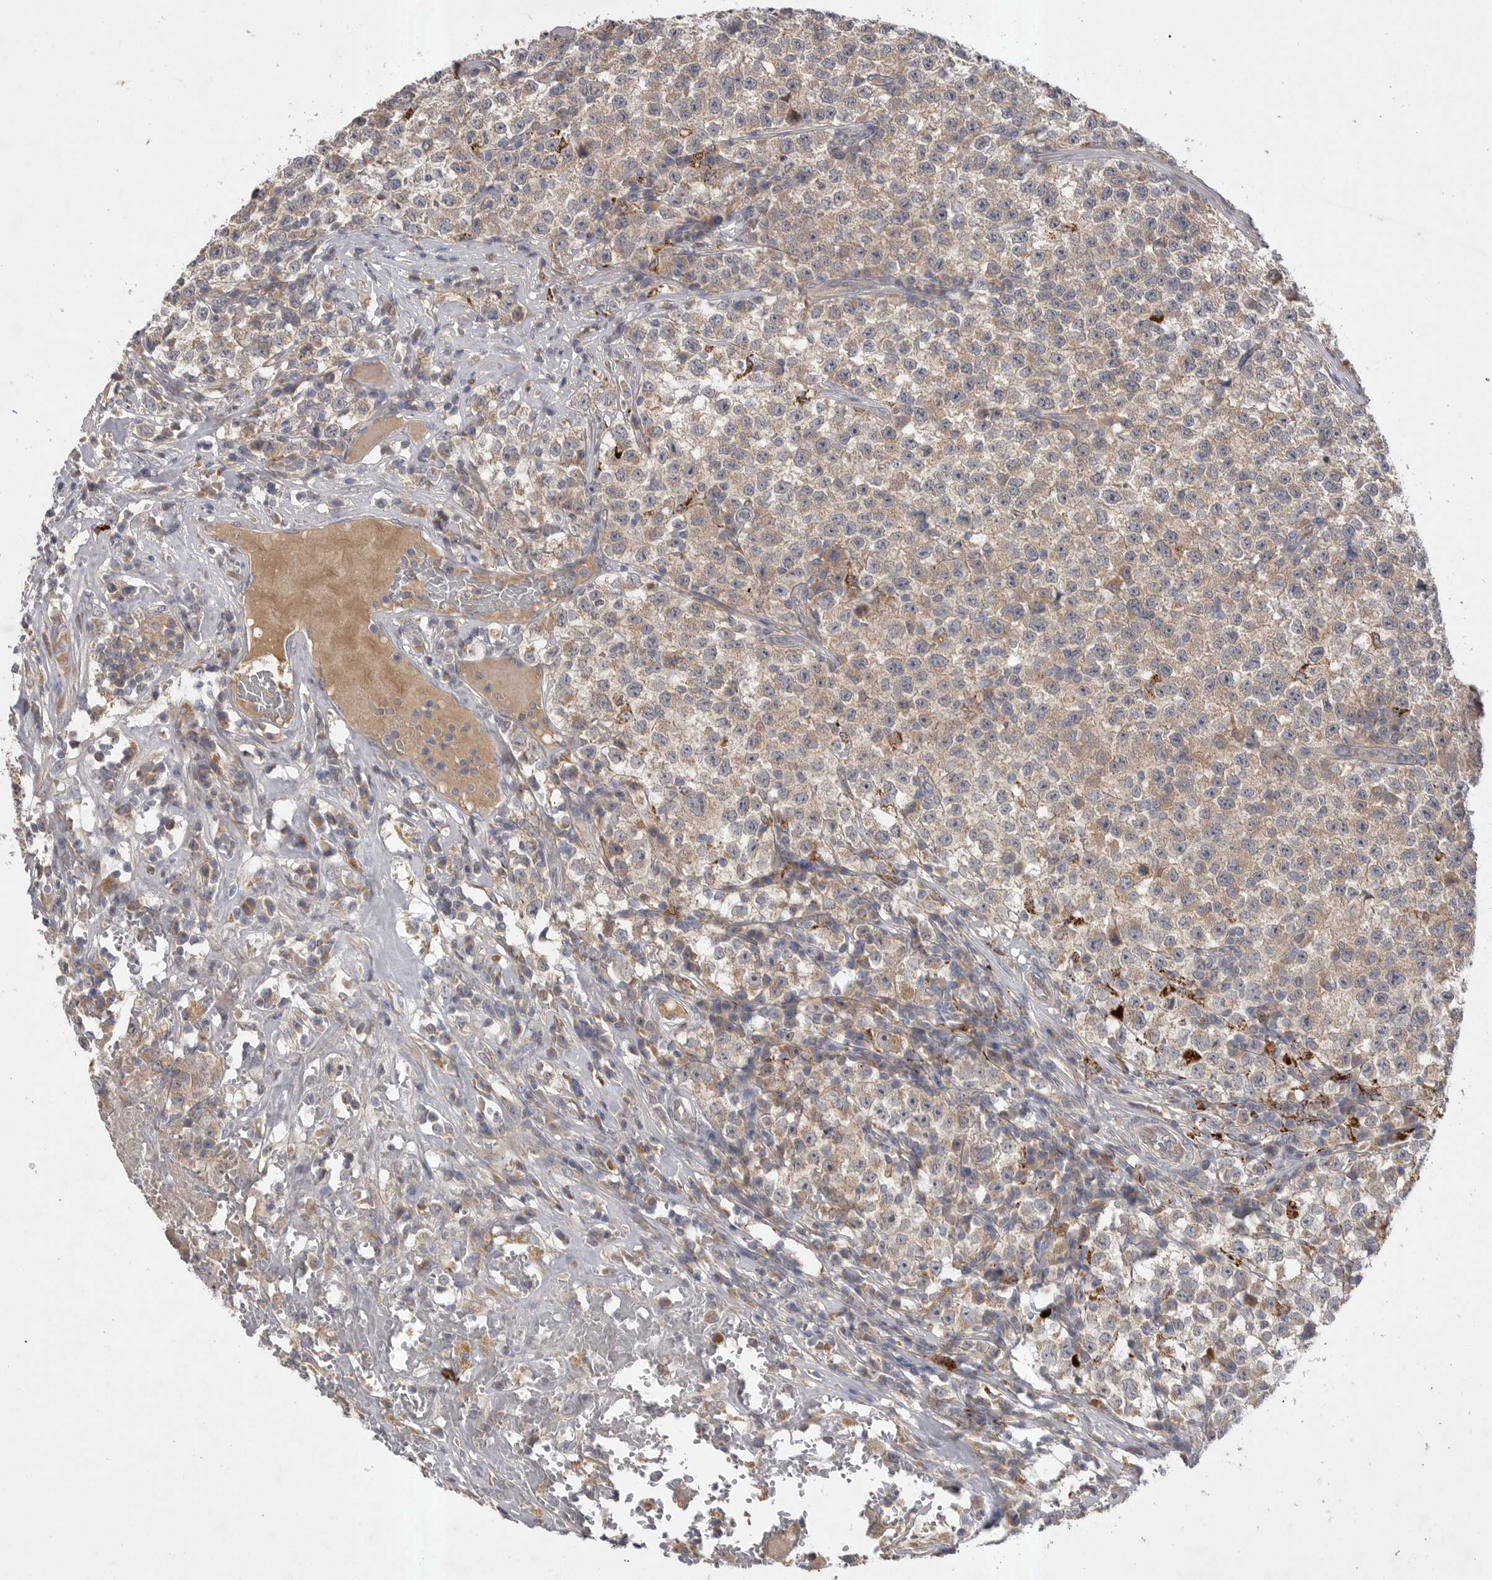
{"staining": {"intensity": "weak", "quantity": ">75%", "location": "cytoplasmic/membranous"}, "tissue": "testis cancer", "cell_type": "Tumor cells", "image_type": "cancer", "snomed": [{"axis": "morphology", "description": "Seminoma, NOS"}, {"axis": "topography", "description": "Testis"}], "caption": "Protein staining displays weak cytoplasmic/membranous expression in approximately >75% of tumor cells in testis cancer. The staining is performed using DAB (3,3'-diaminobenzidine) brown chromogen to label protein expression. The nuclei are counter-stained blue using hematoxylin.", "gene": "DHDDS", "patient": {"sex": "male", "age": 22}}